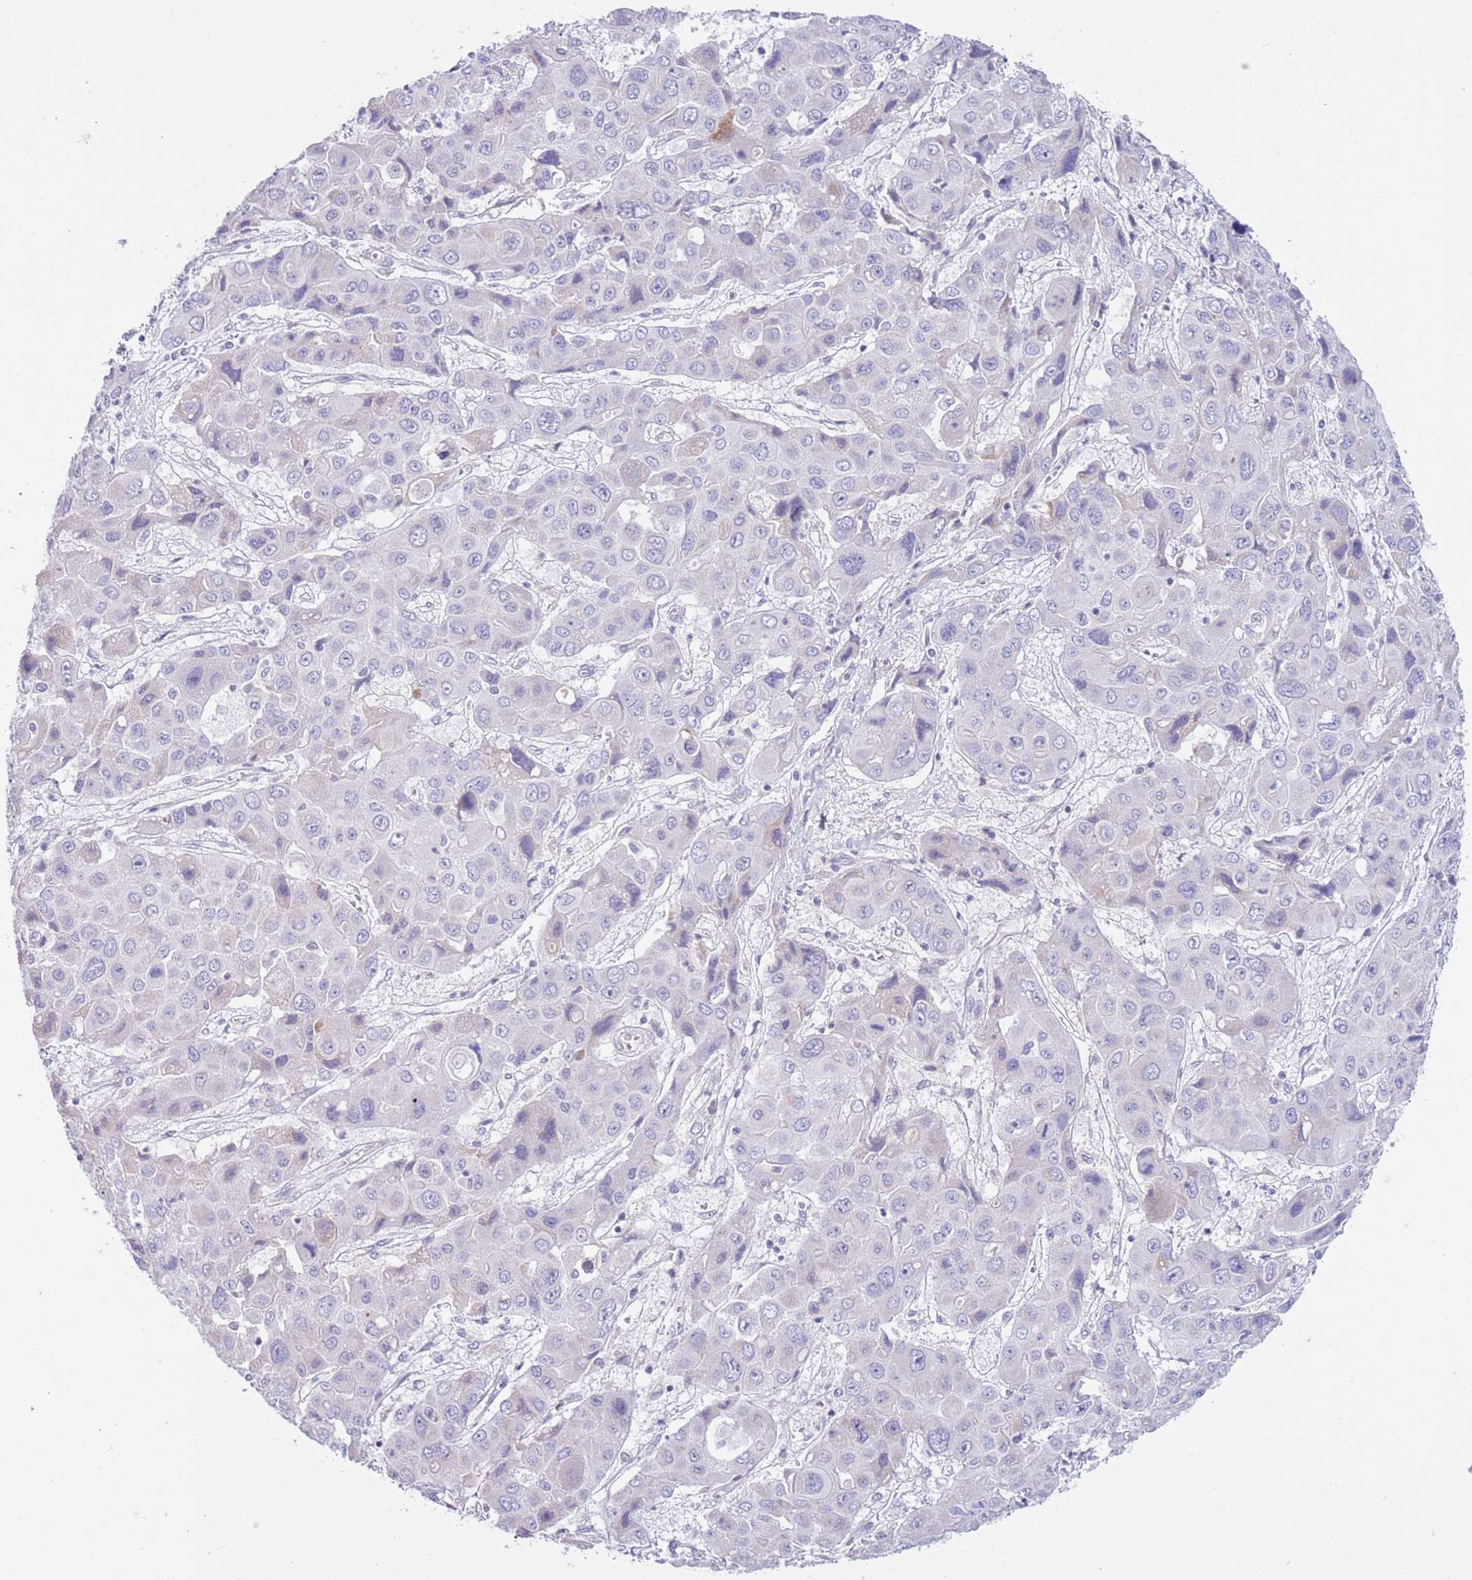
{"staining": {"intensity": "negative", "quantity": "none", "location": "none"}, "tissue": "liver cancer", "cell_type": "Tumor cells", "image_type": "cancer", "snomed": [{"axis": "morphology", "description": "Cholangiocarcinoma"}, {"axis": "topography", "description": "Liver"}], "caption": "Immunohistochemistry (IHC) image of neoplastic tissue: human liver cholangiocarcinoma stained with DAB reveals no significant protein staining in tumor cells. The staining was performed using DAB (3,3'-diaminobenzidine) to visualize the protein expression in brown, while the nuclei were stained in blue with hematoxylin (Magnification: 20x).", "gene": "NET1", "patient": {"sex": "male", "age": 67}}